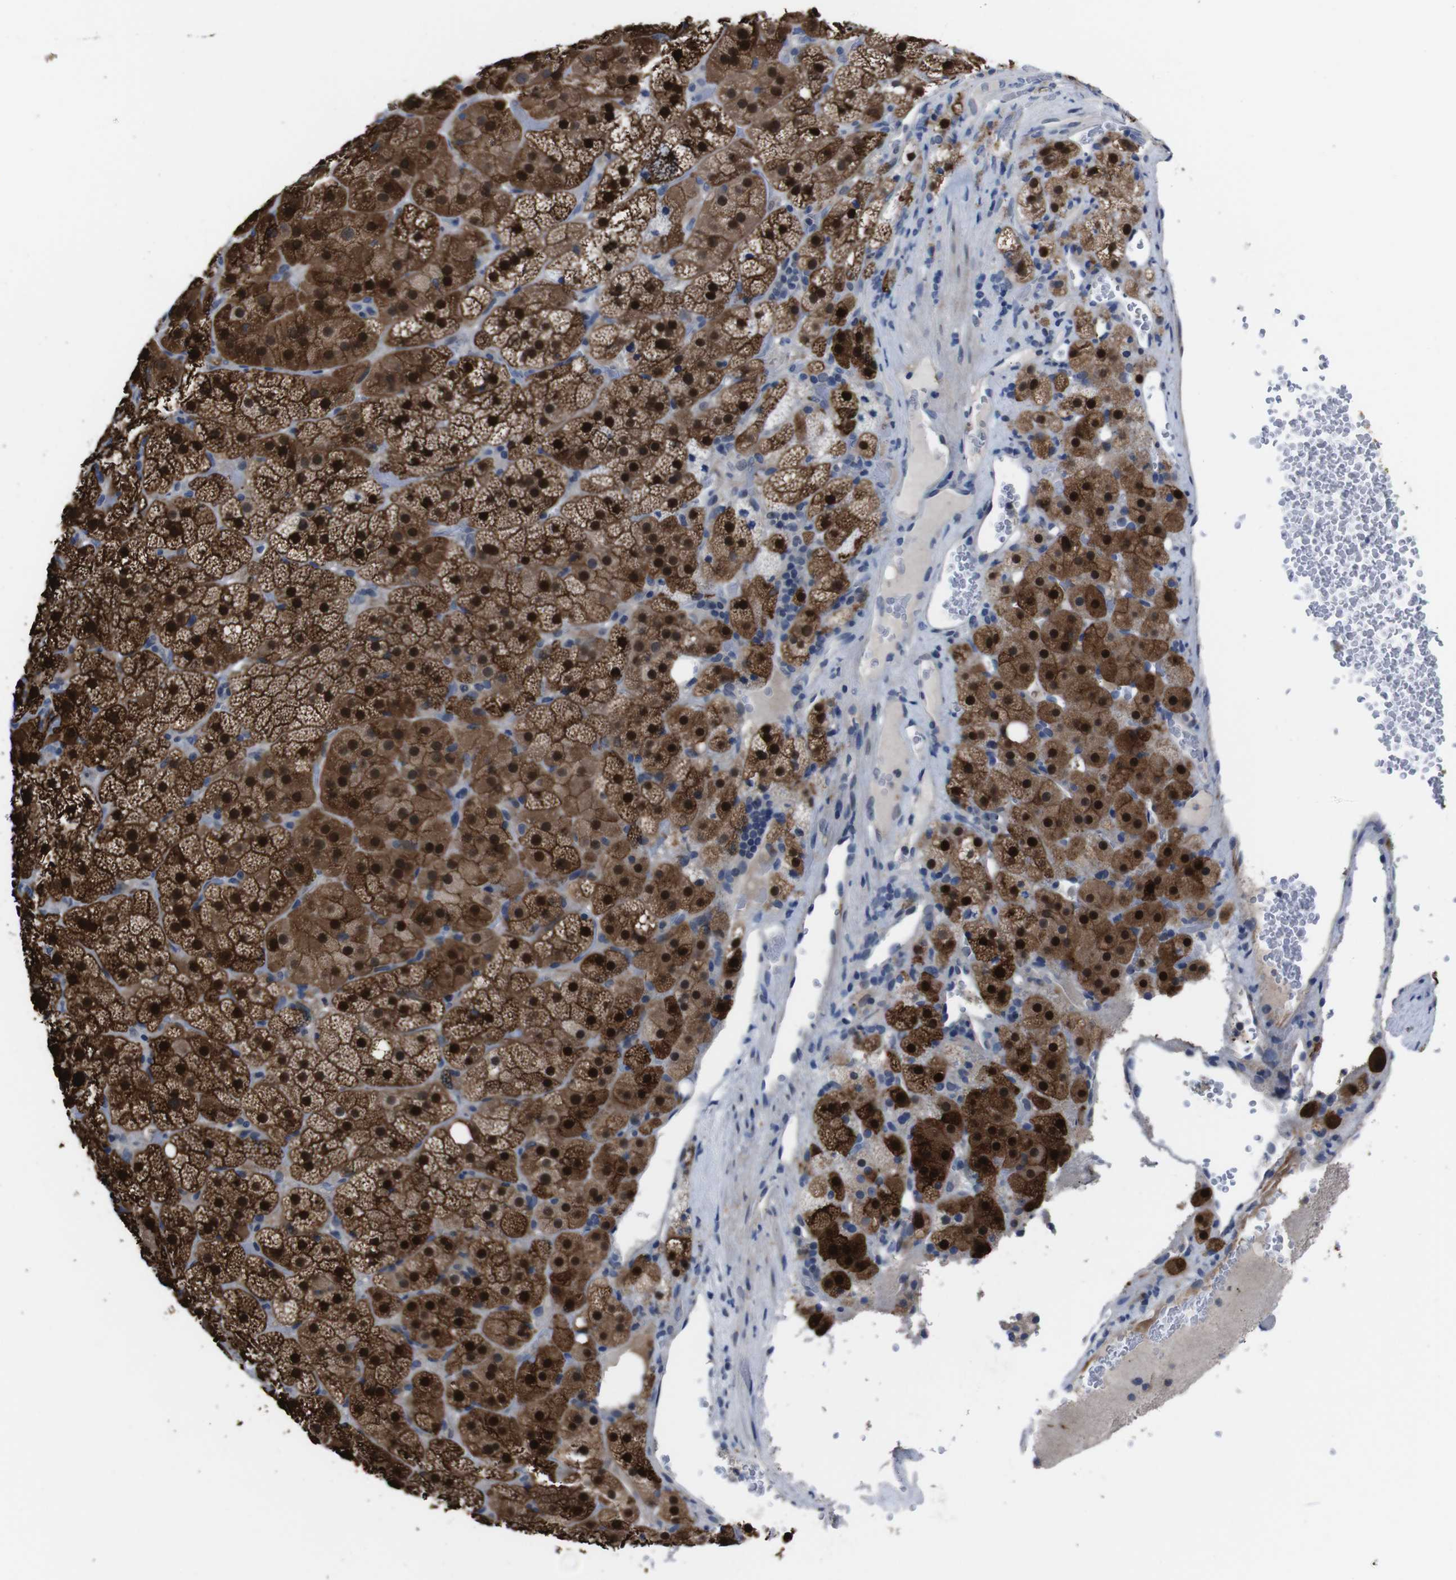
{"staining": {"intensity": "strong", "quantity": ">75%", "location": "cytoplasmic/membranous,nuclear"}, "tissue": "adrenal gland", "cell_type": "Glandular cells", "image_type": "normal", "snomed": [{"axis": "morphology", "description": "Normal tissue, NOS"}, {"axis": "topography", "description": "Adrenal gland"}], "caption": "About >75% of glandular cells in benign adrenal gland reveal strong cytoplasmic/membranous,nuclear protein expression as visualized by brown immunohistochemical staining.", "gene": "SEMA4B", "patient": {"sex": "female", "age": 59}}